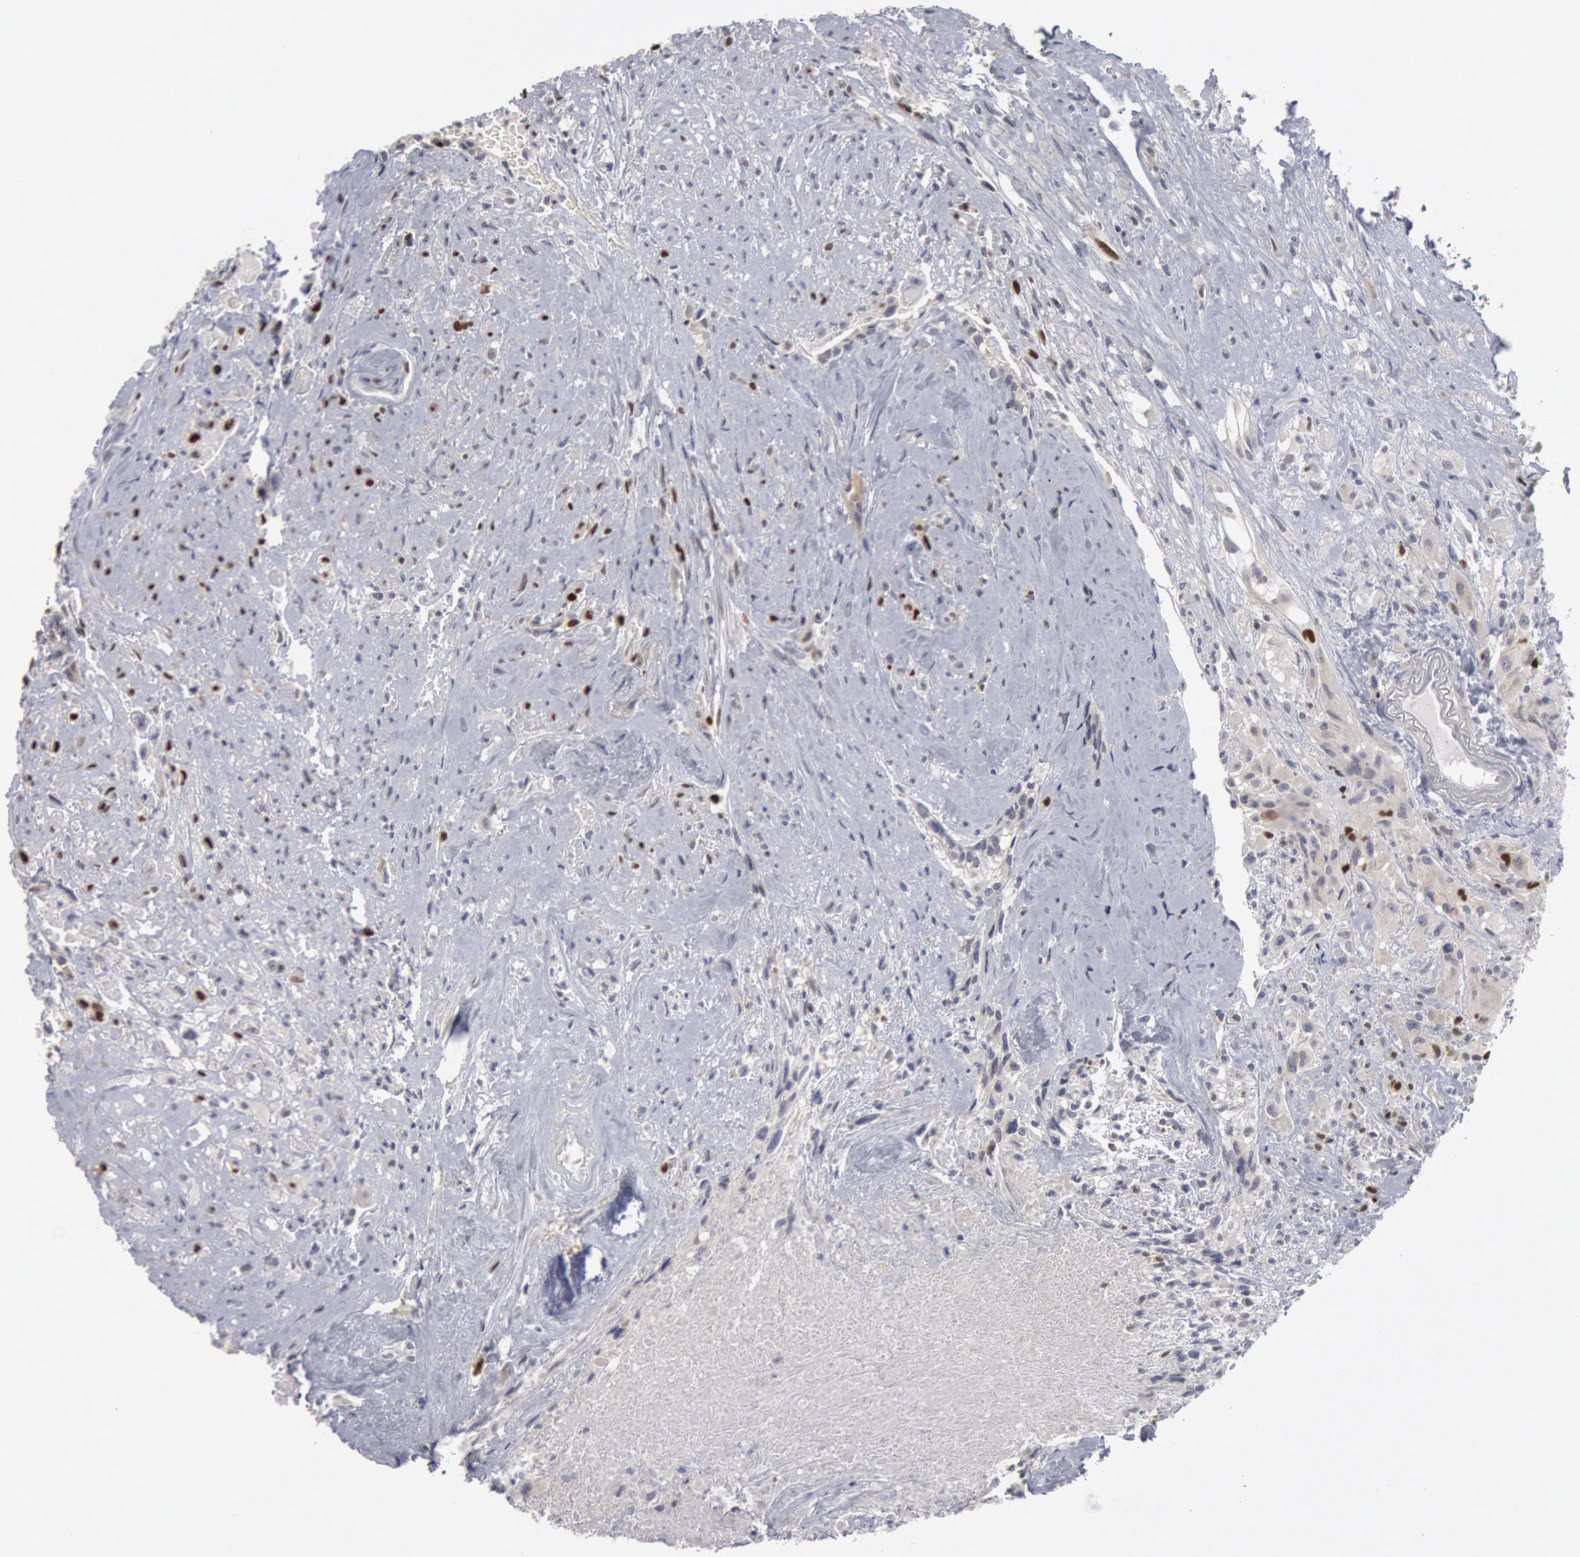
{"staining": {"intensity": "strong", "quantity": "25%-75%", "location": "nuclear"}, "tissue": "glioma", "cell_type": "Tumor cells", "image_type": "cancer", "snomed": [{"axis": "morphology", "description": "Glioma, malignant, High grade"}, {"axis": "topography", "description": "Brain"}], "caption": "Protein staining by IHC exhibits strong nuclear positivity in approximately 25%-75% of tumor cells in glioma. (Stains: DAB in brown, nuclei in blue, Microscopy: brightfield microscopy at high magnification).", "gene": "WDHD1", "patient": {"sex": "male", "age": 48}}